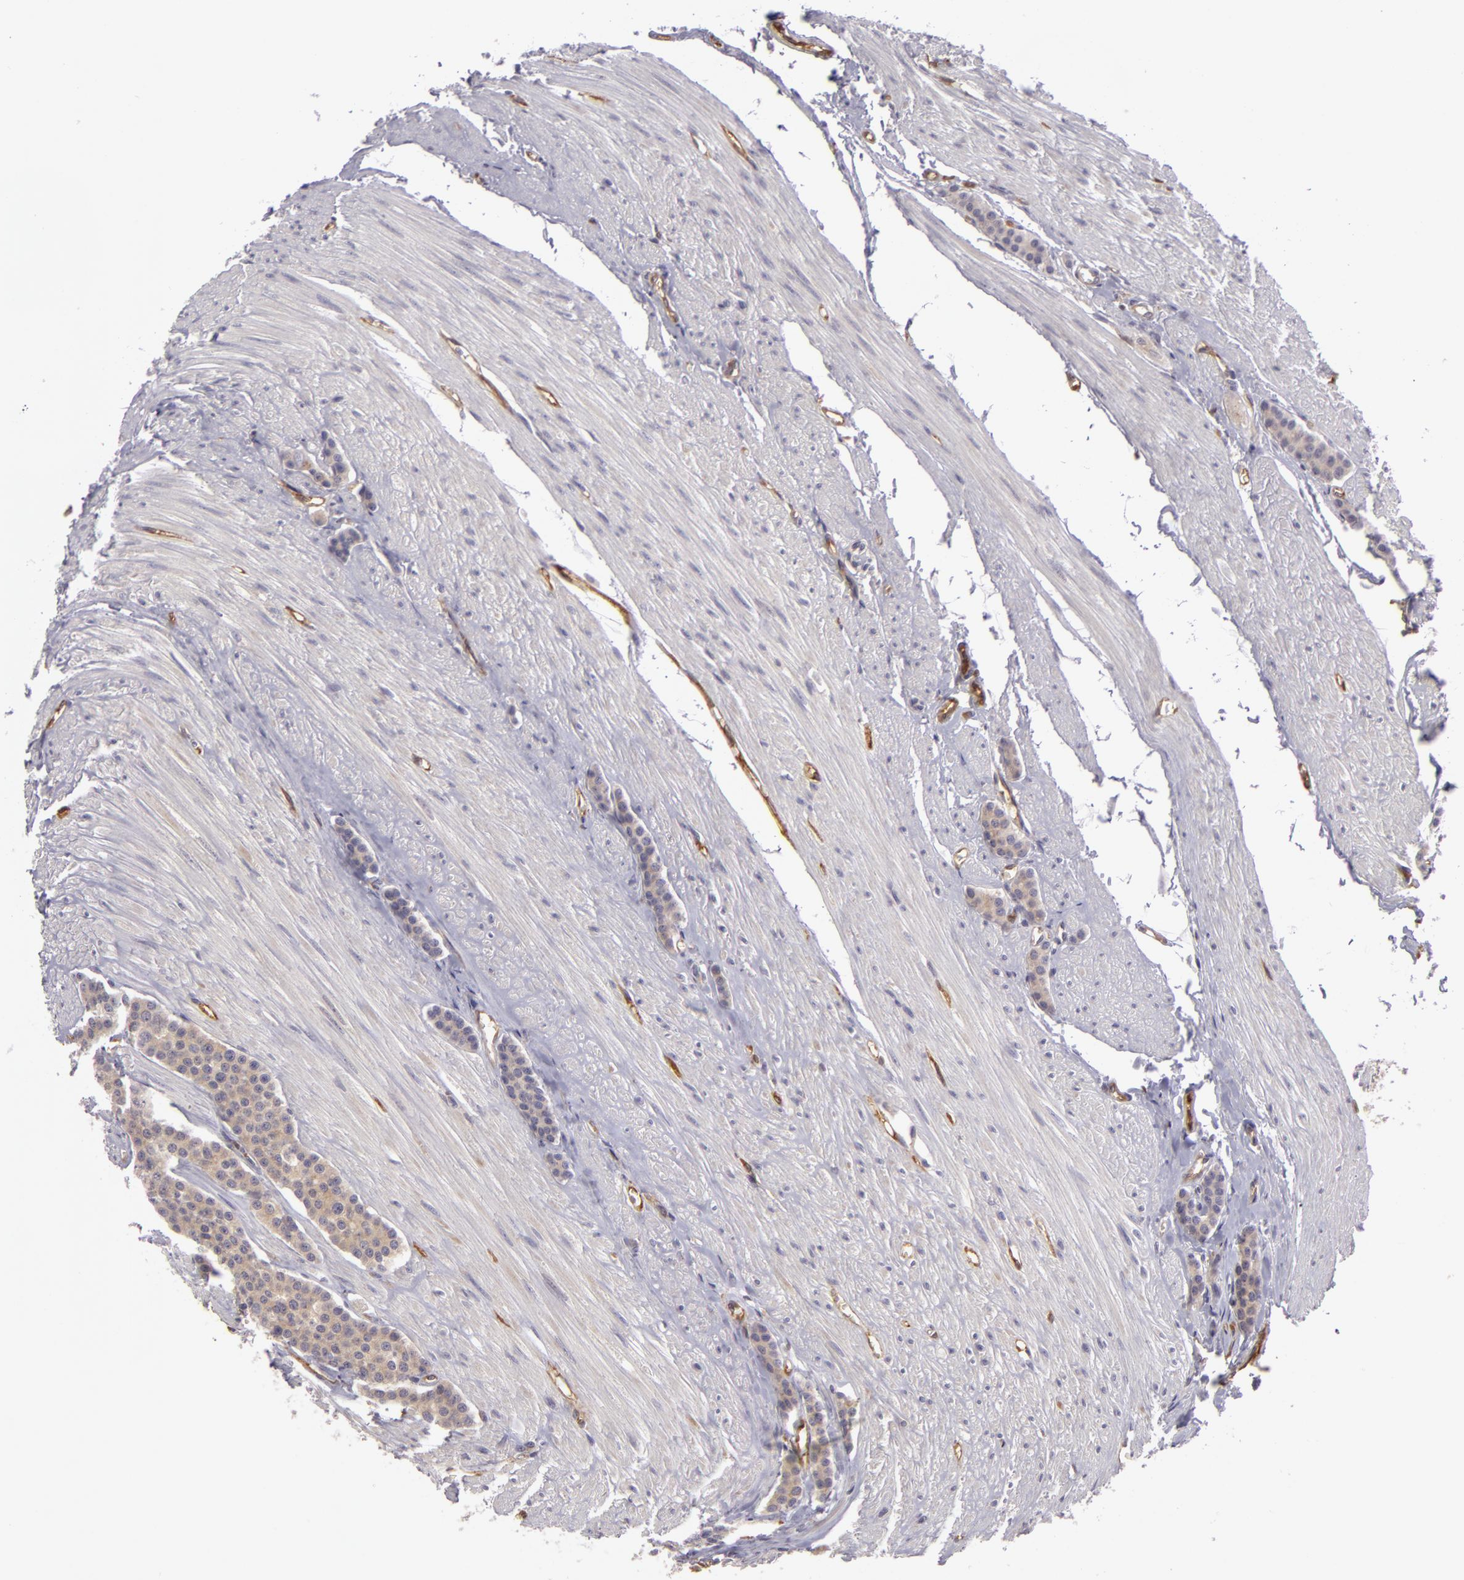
{"staining": {"intensity": "weak", "quantity": ">75%", "location": "cytoplasmic/membranous"}, "tissue": "carcinoid", "cell_type": "Tumor cells", "image_type": "cancer", "snomed": [{"axis": "morphology", "description": "Carcinoid, malignant, NOS"}, {"axis": "topography", "description": "Small intestine"}], "caption": "Carcinoid stained for a protein reveals weak cytoplasmic/membranous positivity in tumor cells. (DAB IHC, brown staining for protein, blue staining for nuclei).", "gene": "ZNF229", "patient": {"sex": "male", "age": 60}}